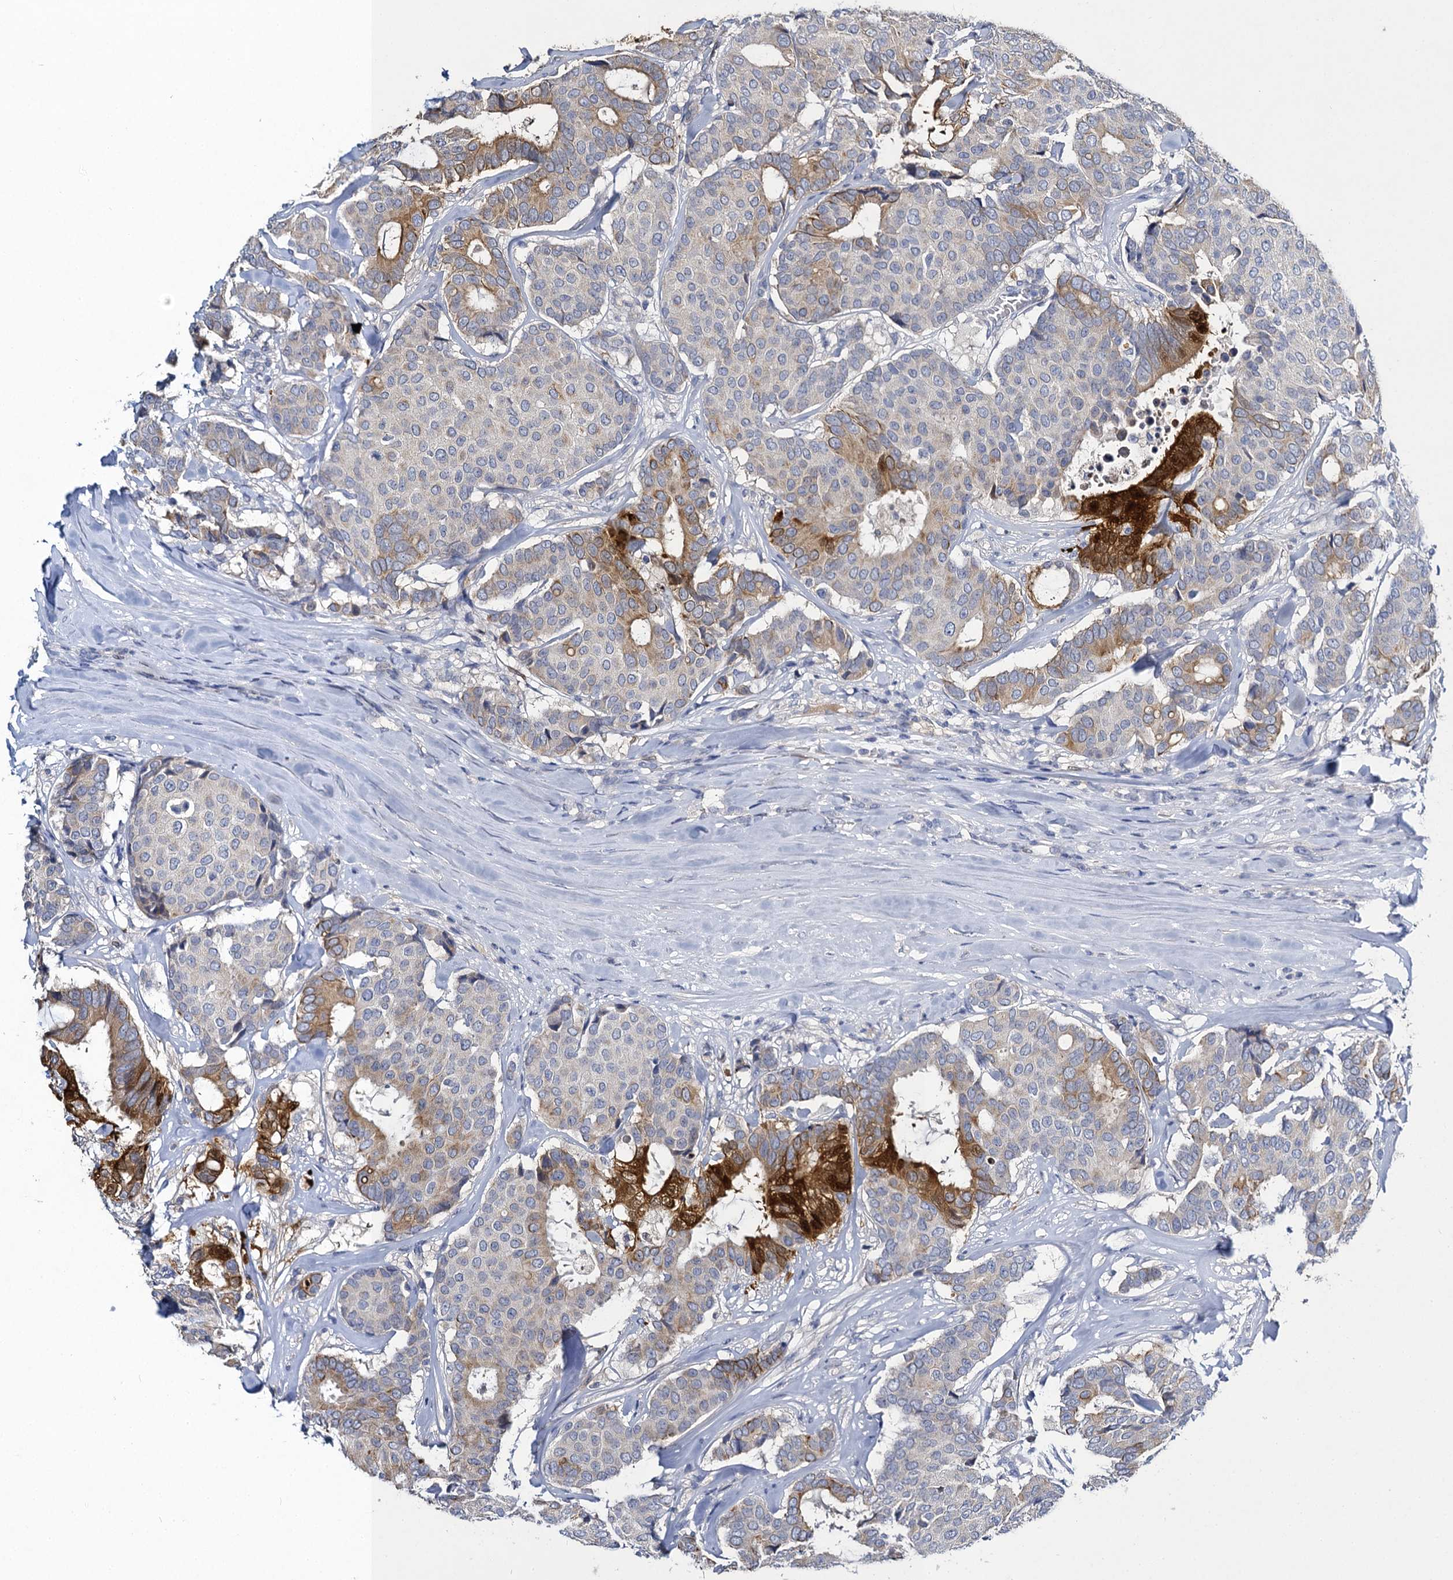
{"staining": {"intensity": "strong", "quantity": "<25%", "location": "cytoplasmic/membranous"}, "tissue": "breast cancer", "cell_type": "Tumor cells", "image_type": "cancer", "snomed": [{"axis": "morphology", "description": "Duct carcinoma"}, {"axis": "topography", "description": "Breast"}], "caption": "The immunohistochemical stain labels strong cytoplasmic/membranous expression in tumor cells of breast cancer tissue. (Brightfield microscopy of DAB IHC at high magnification).", "gene": "SLC11A2", "patient": {"sex": "female", "age": 75}}